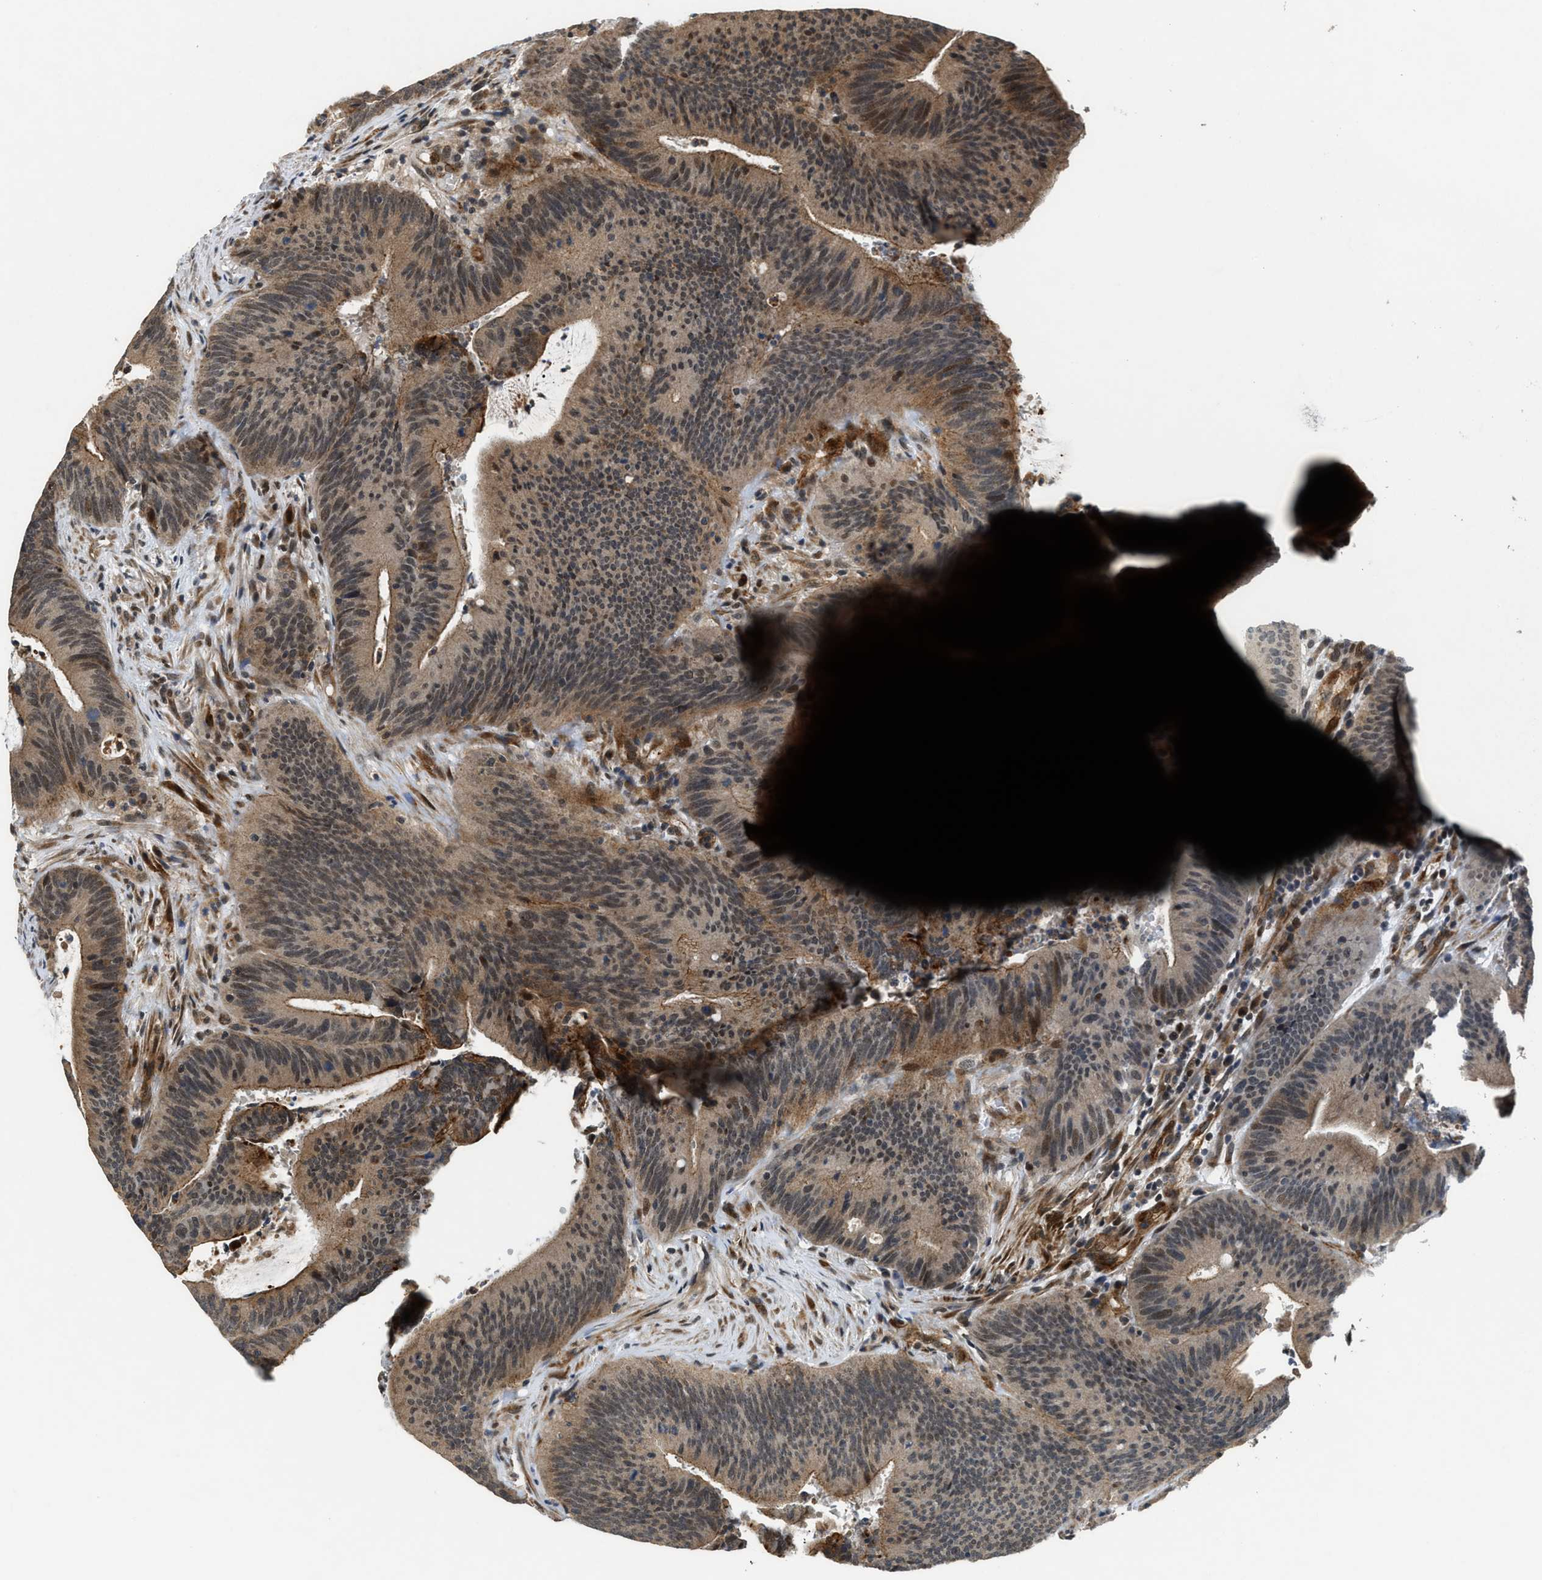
{"staining": {"intensity": "moderate", "quantity": ">75%", "location": "cytoplasmic/membranous,nuclear"}, "tissue": "colorectal cancer", "cell_type": "Tumor cells", "image_type": "cancer", "snomed": [{"axis": "morphology", "description": "Normal tissue, NOS"}, {"axis": "morphology", "description": "Adenocarcinoma, NOS"}, {"axis": "topography", "description": "Rectum"}], "caption": "Colorectal adenocarcinoma tissue exhibits moderate cytoplasmic/membranous and nuclear positivity in about >75% of tumor cells, visualized by immunohistochemistry.", "gene": "DPF2", "patient": {"sex": "female", "age": 66}}